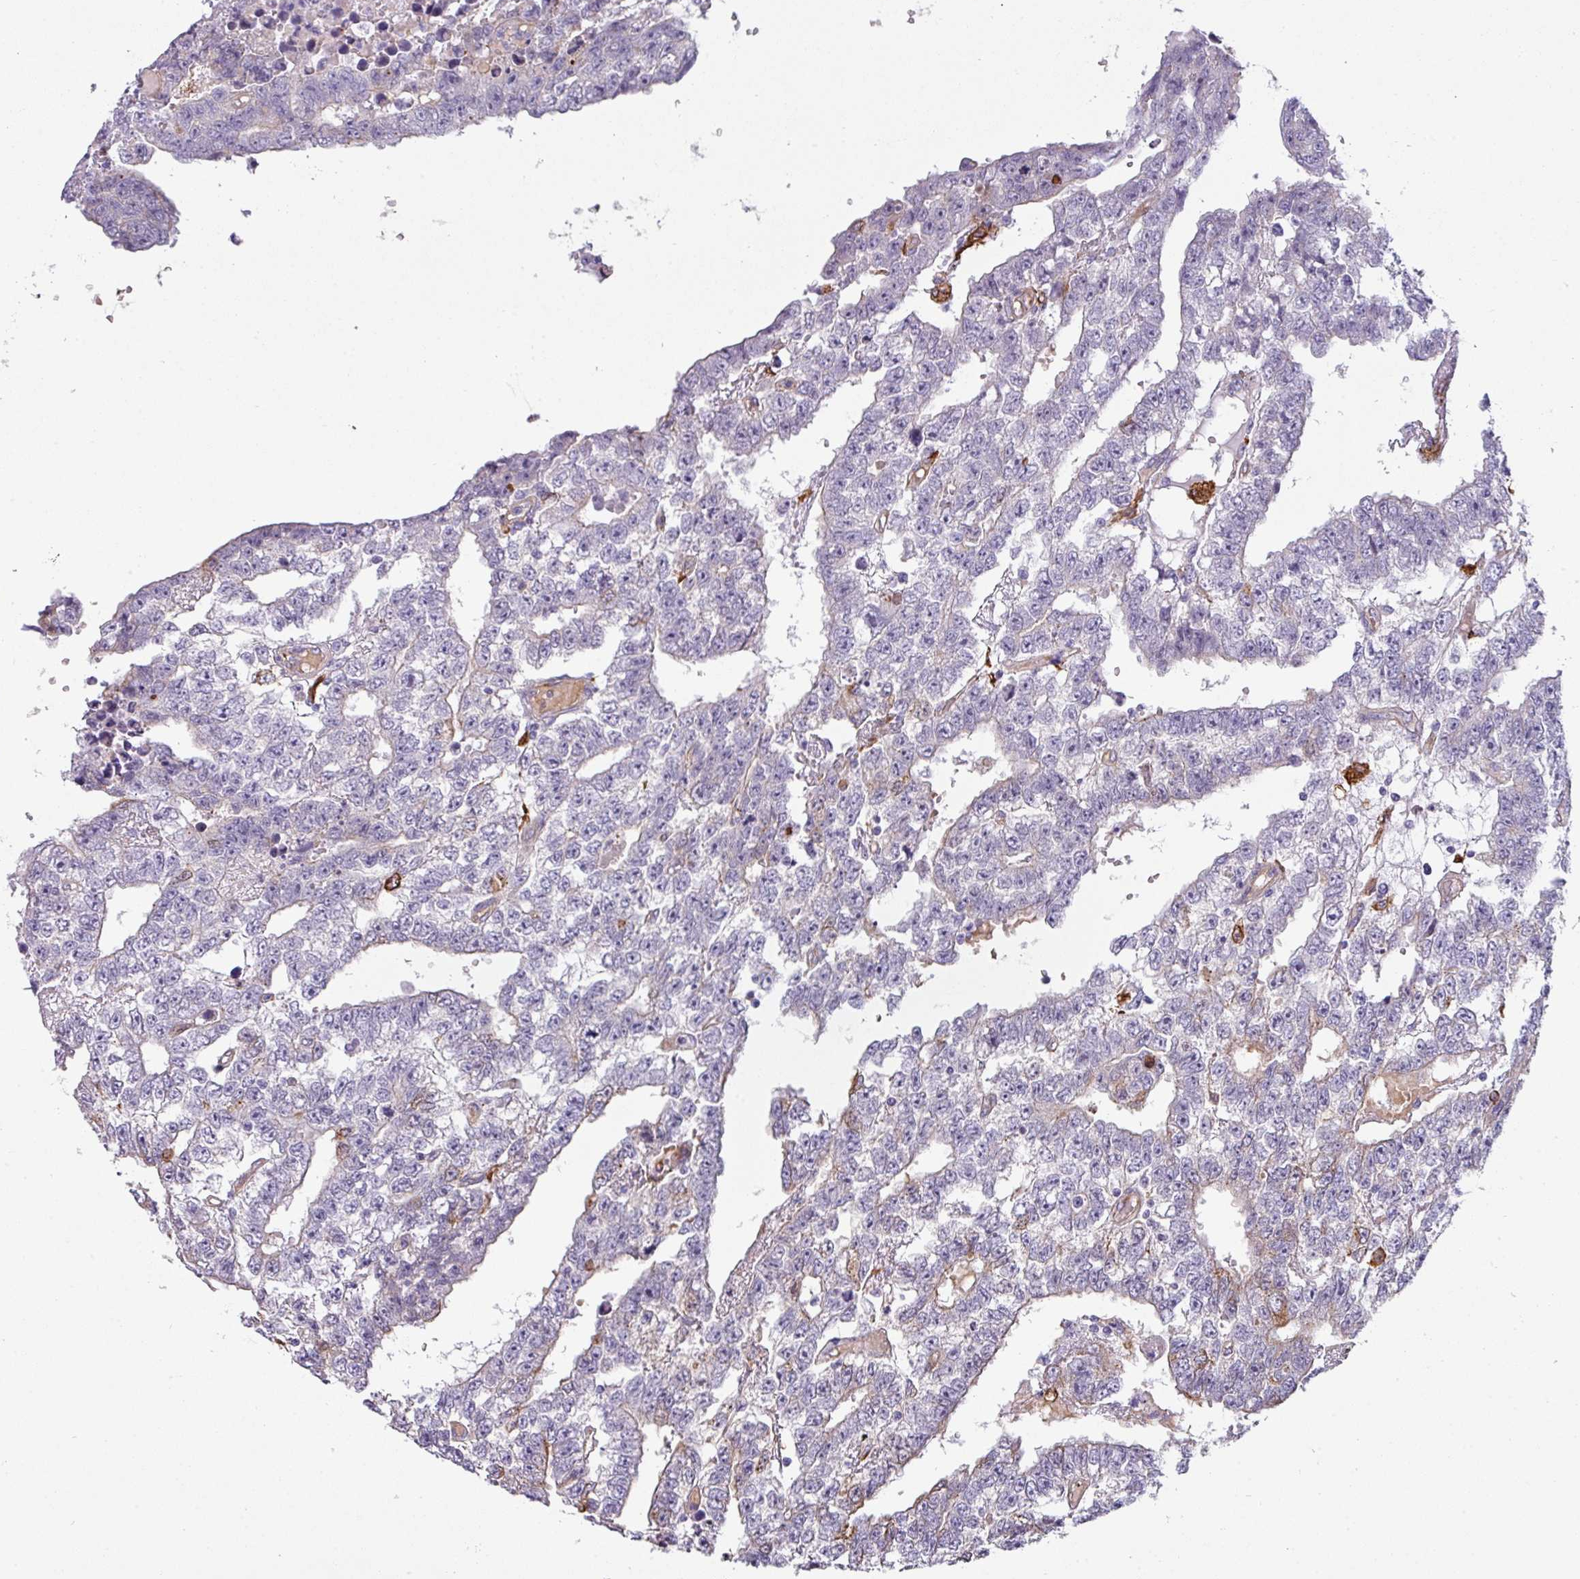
{"staining": {"intensity": "weak", "quantity": "<25%", "location": "cytoplasmic/membranous"}, "tissue": "testis cancer", "cell_type": "Tumor cells", "image_type": "cancer", "snomed": [{"axis": "morphology", "description": "Carcinoma, Embryonal, NOS"}, {"axis": "topography", "description": "Testis"}], "caption": "The image demonstrates no significant expression in tumor cells of testis cancer (embryonal carcinoma).", "gene": "BUD23", "patient": {"sex": "male", "age": 25}}